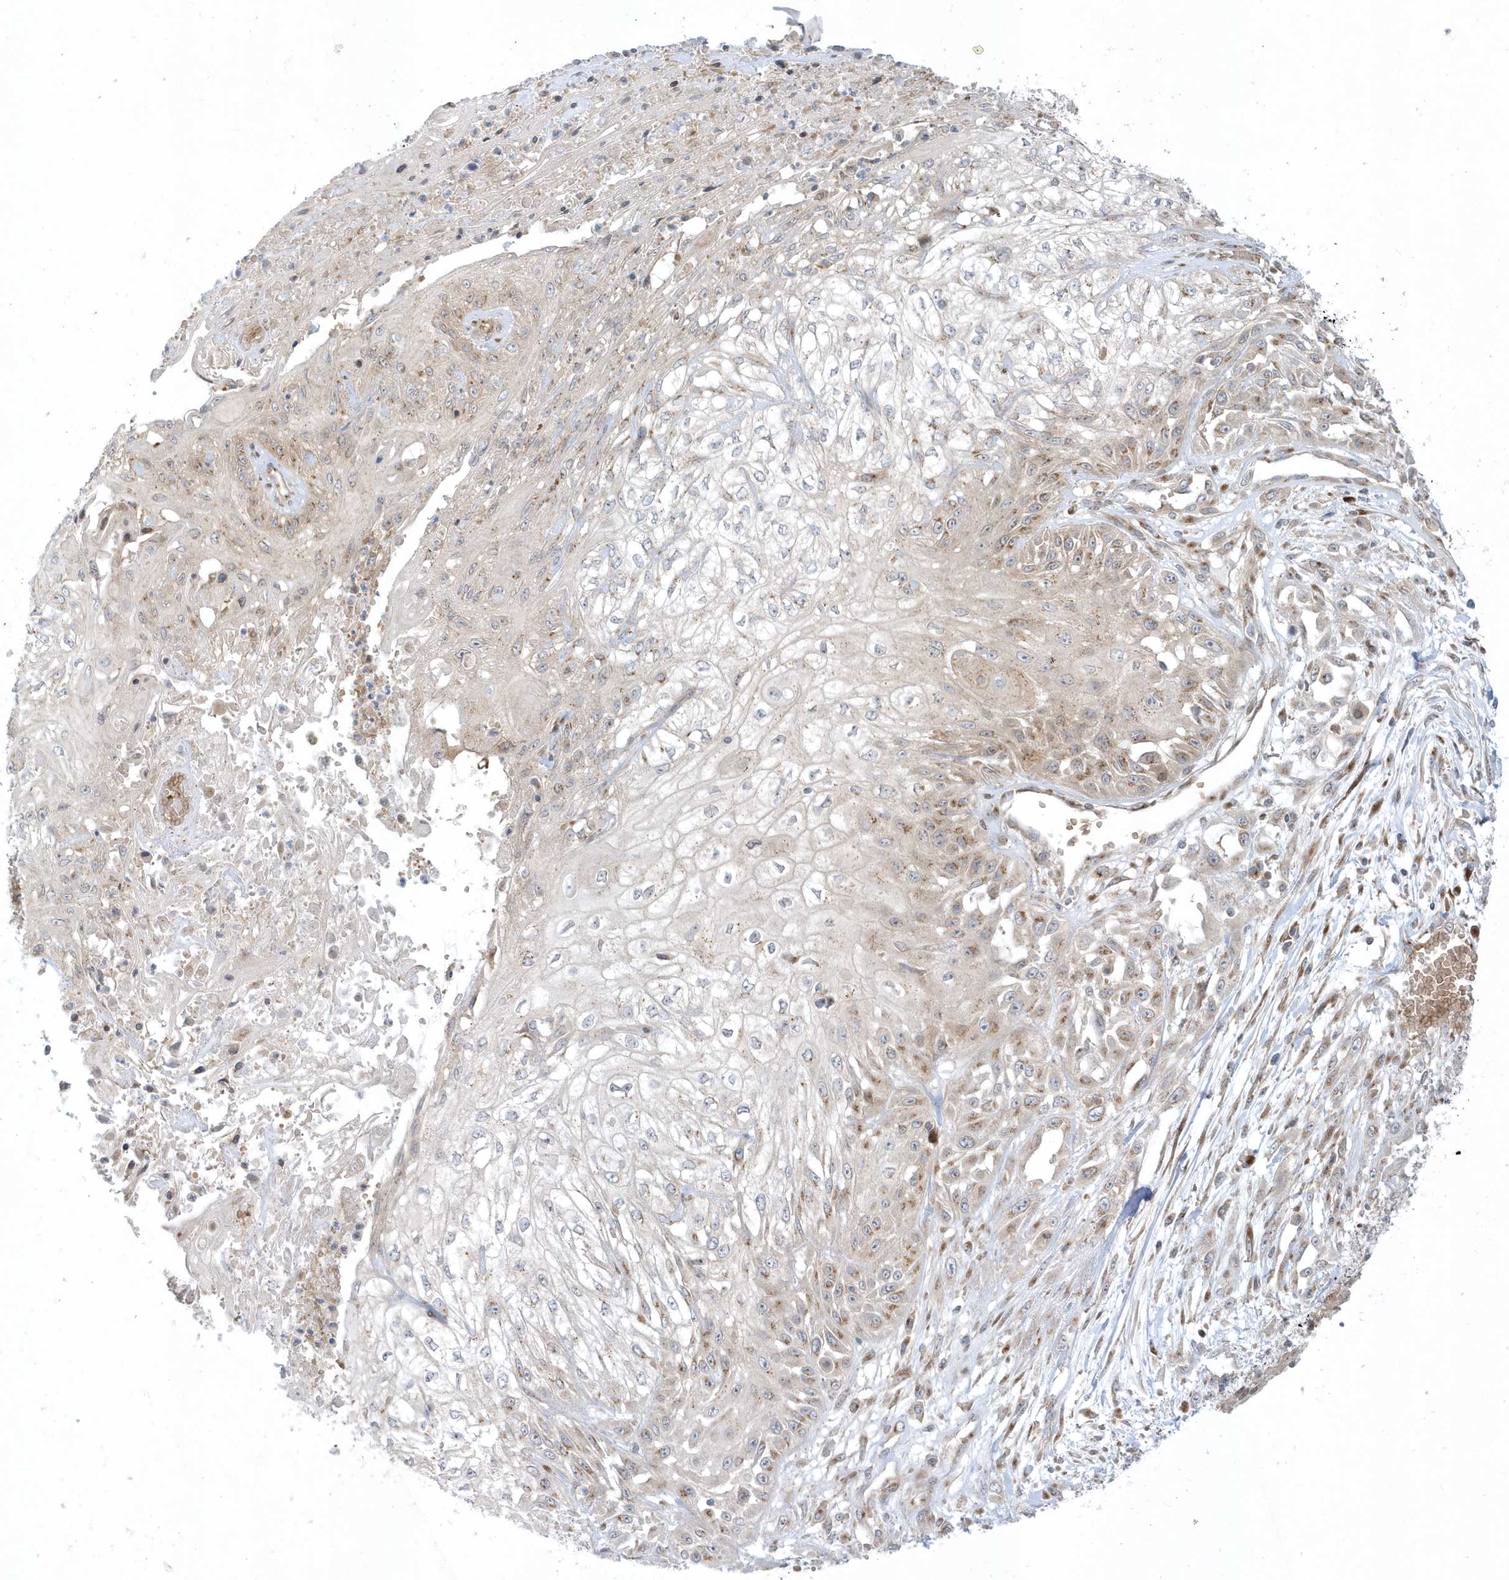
{"staining": {"intensity": "moderate", "quantity": "25%-75%", "location": "cytoplasmic/membranous"}, "tissue": "skin cancer", "cell_type": "Tumor cells", "image_type": "cancer", "snomed": [{"axis": "morphology", "description": "Squamous cell carcinoma, NOS"}, {"axis": "morphology", "description": "Squamous cell carcinoma, metastatic, NOS"}, {"axis": "topography", "description": "Skin"}, {"axis": "topography", "description": "Lymph node"}], "caption": "There is medium levels of moderate cytoplasmic/membranous expression in tumor cells of skin cancer, as demonstrated by immunohistochemical staining (brown color).", "gene": "RPP40", "patient": {"sex": "male", "age": 75}}